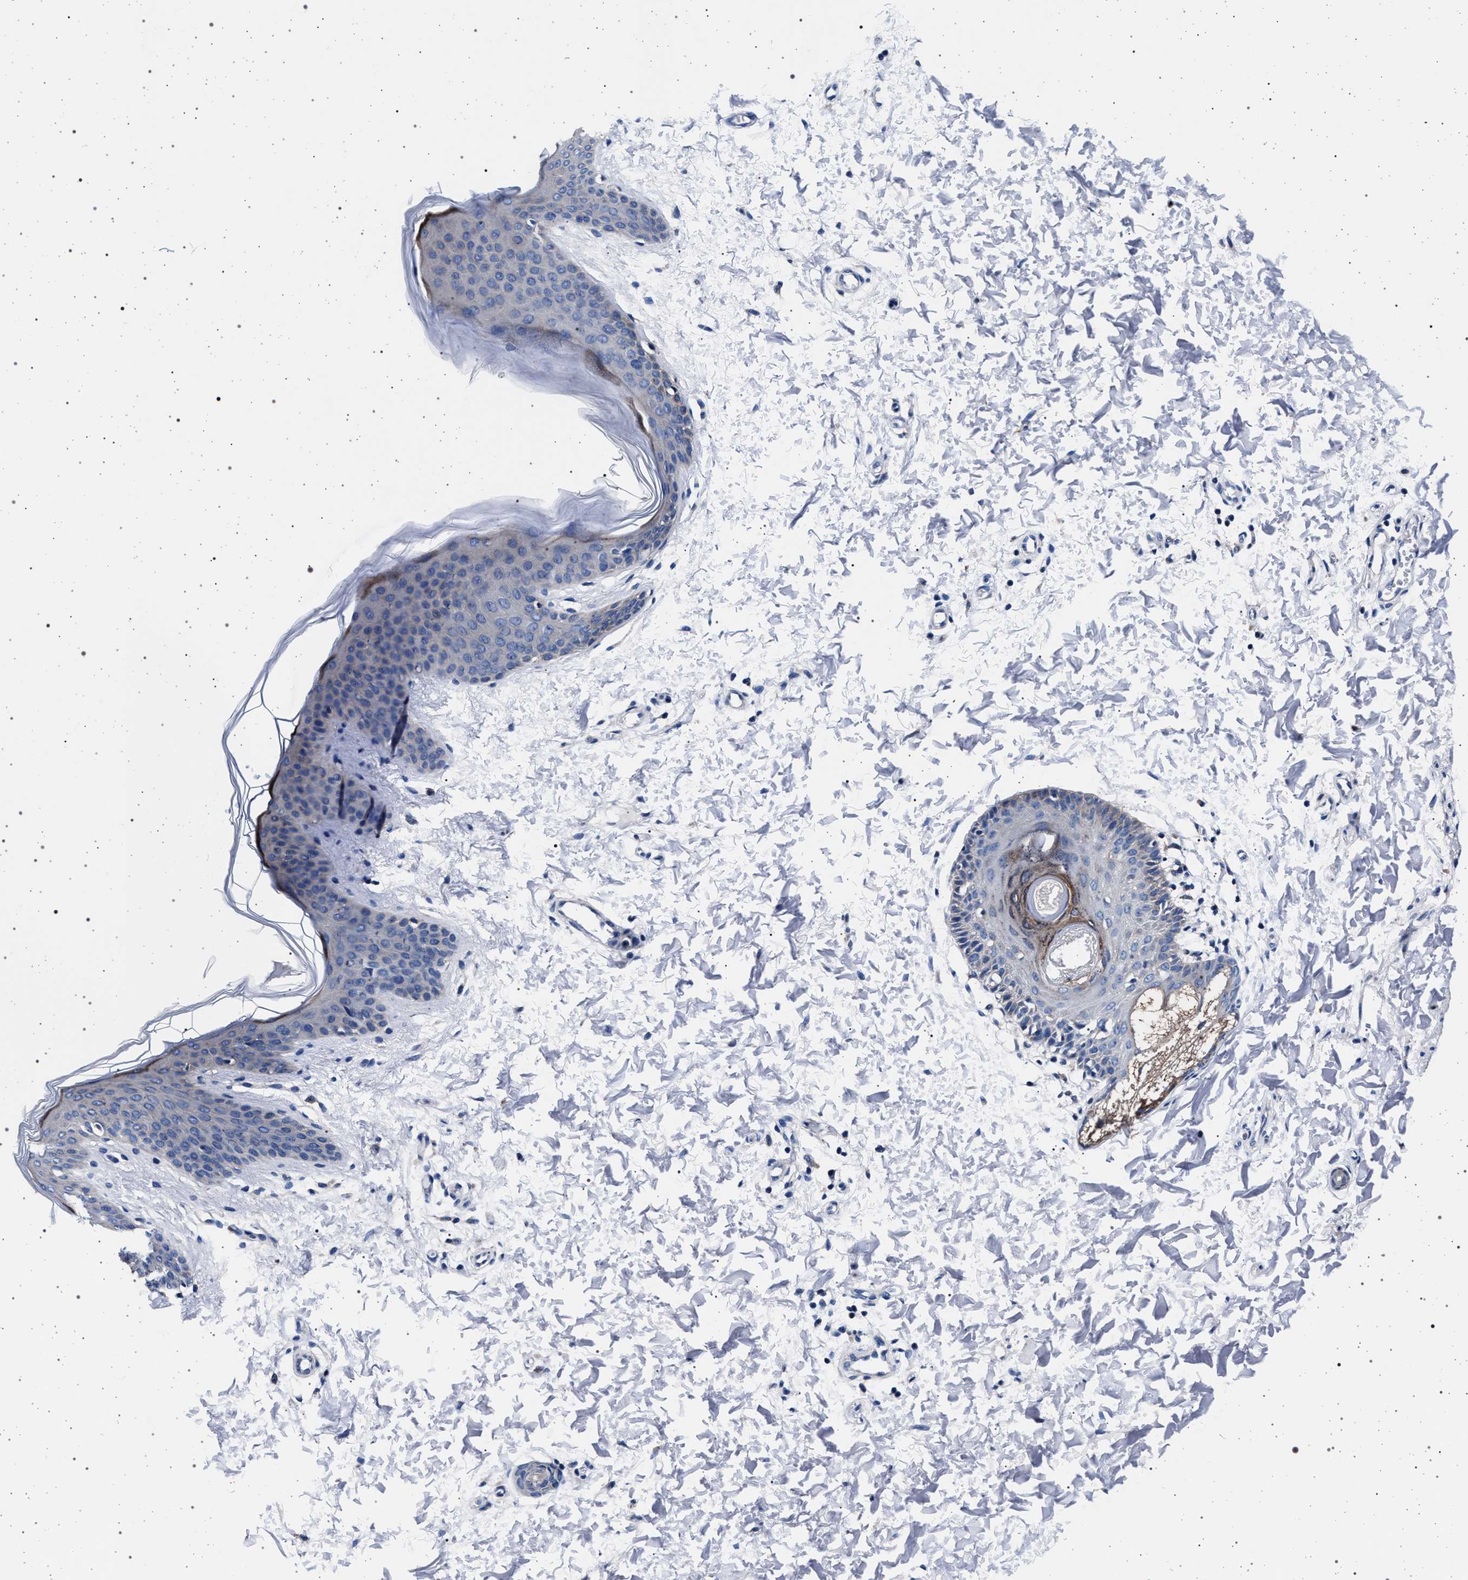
{"staining": {"intensity": "negative", "quantity": "none", "location": "none"}, "tissue": "skin", "cell_type": "Fibroblasts", "image_type": "normal", "snomed": [{"axis": "morphology", "description": "Normal tissue, NOS"}, {"axis": "topography", "description": "Skin"}], "caption": "This is a image of IHC staining of benign skin, which shows no staining in fibroblasts.", "gene": "MAP3K2", "patient": {"sex": "female", "age": 17}}